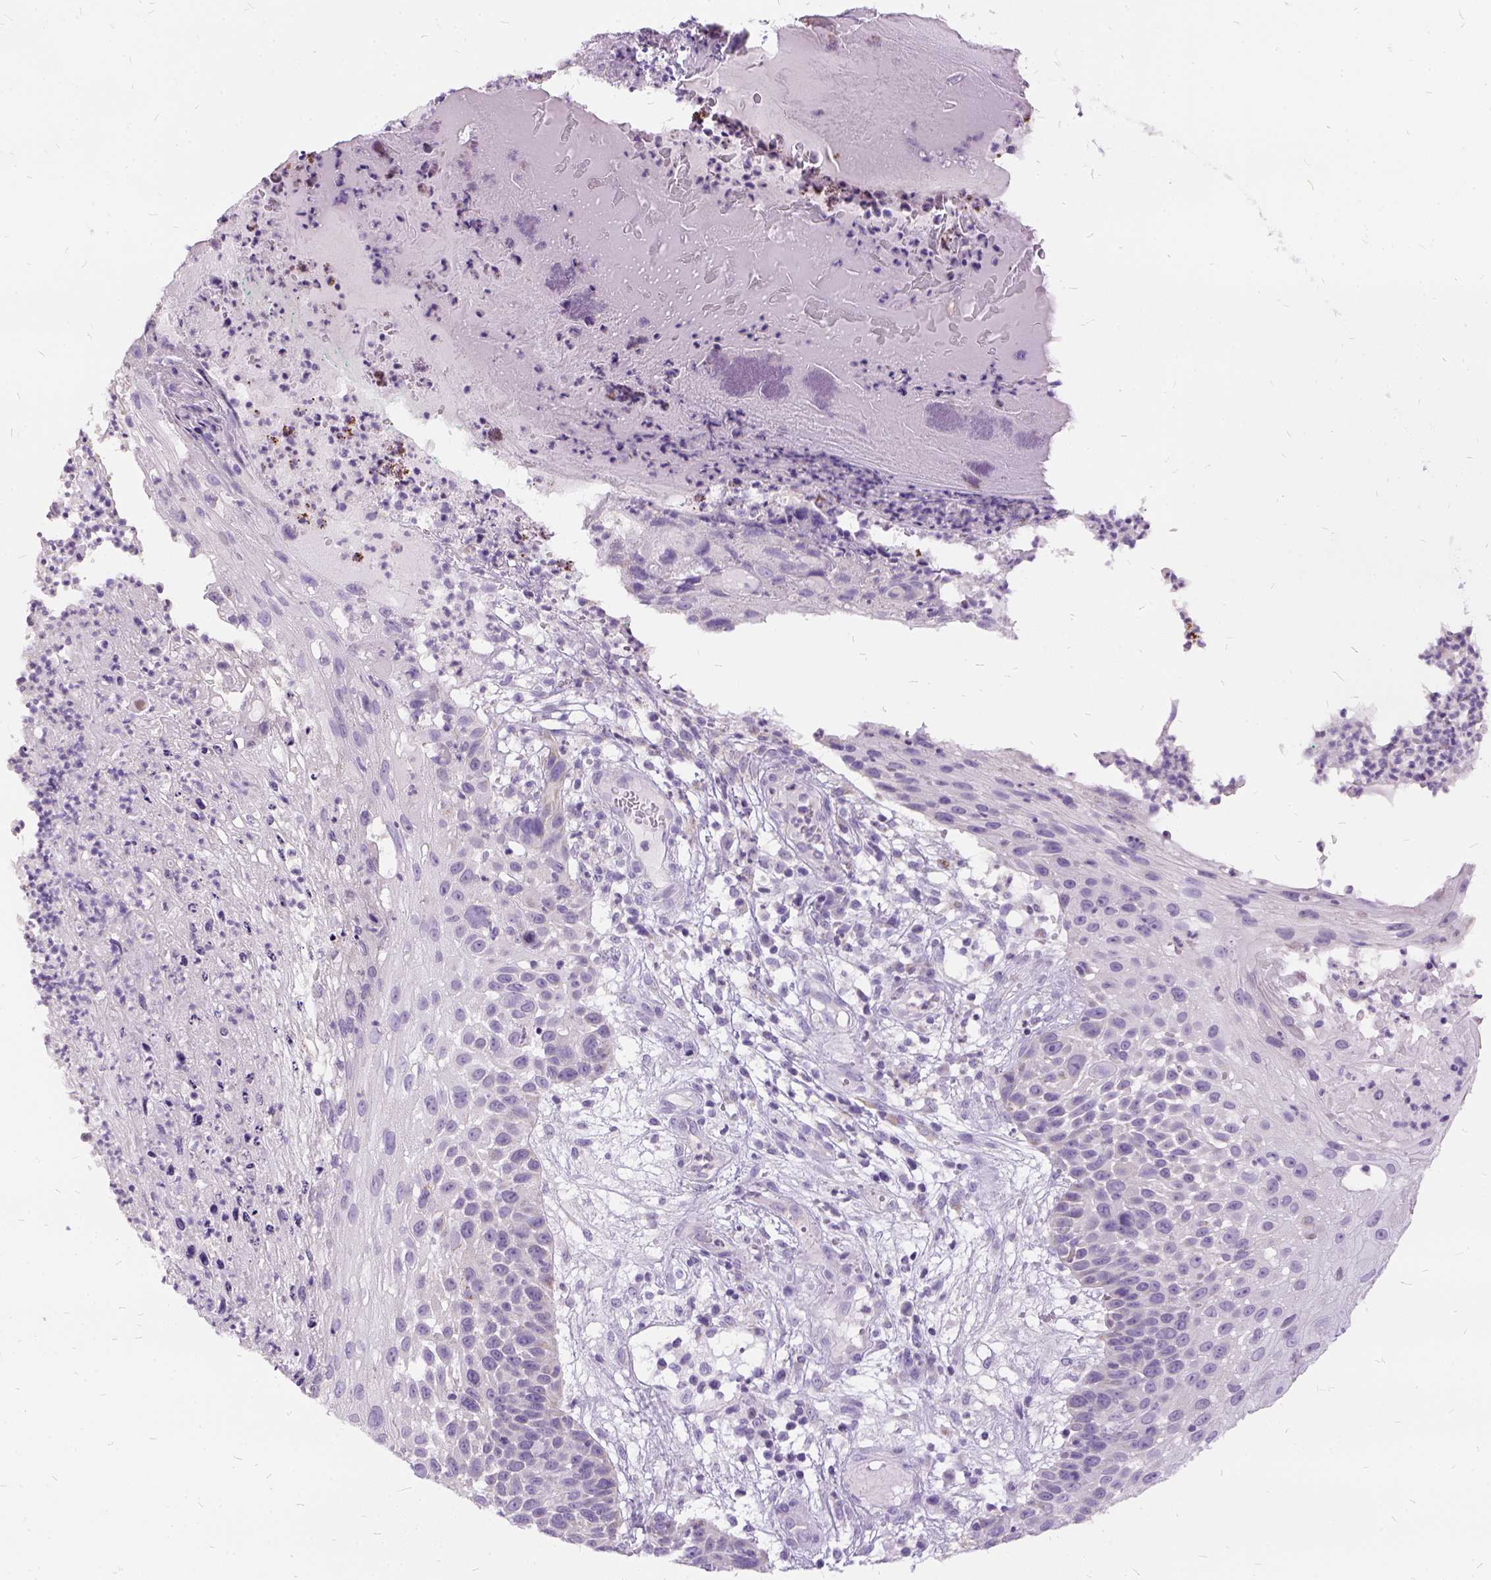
{"staining": {"intensity": "negative", "quantity": "none", "location": "none"}, "tissue": "skin cancer", "cell_type": "Tumor cells", "image_type": "cancer", "snomed": [{"axis": "morphology", "description": "Squamous cell carcinoma, NOS"}, {"axis": "topography", "description": "Skin"}], "caption": "Immunohistochemistry (IHC) micrograph of human skin squamous cell carcinoma stained for a protein (brown), which shows no positivity in tumor cells.", "gene": "FDX1", "patient": {"sex": "male", "age": 92}}